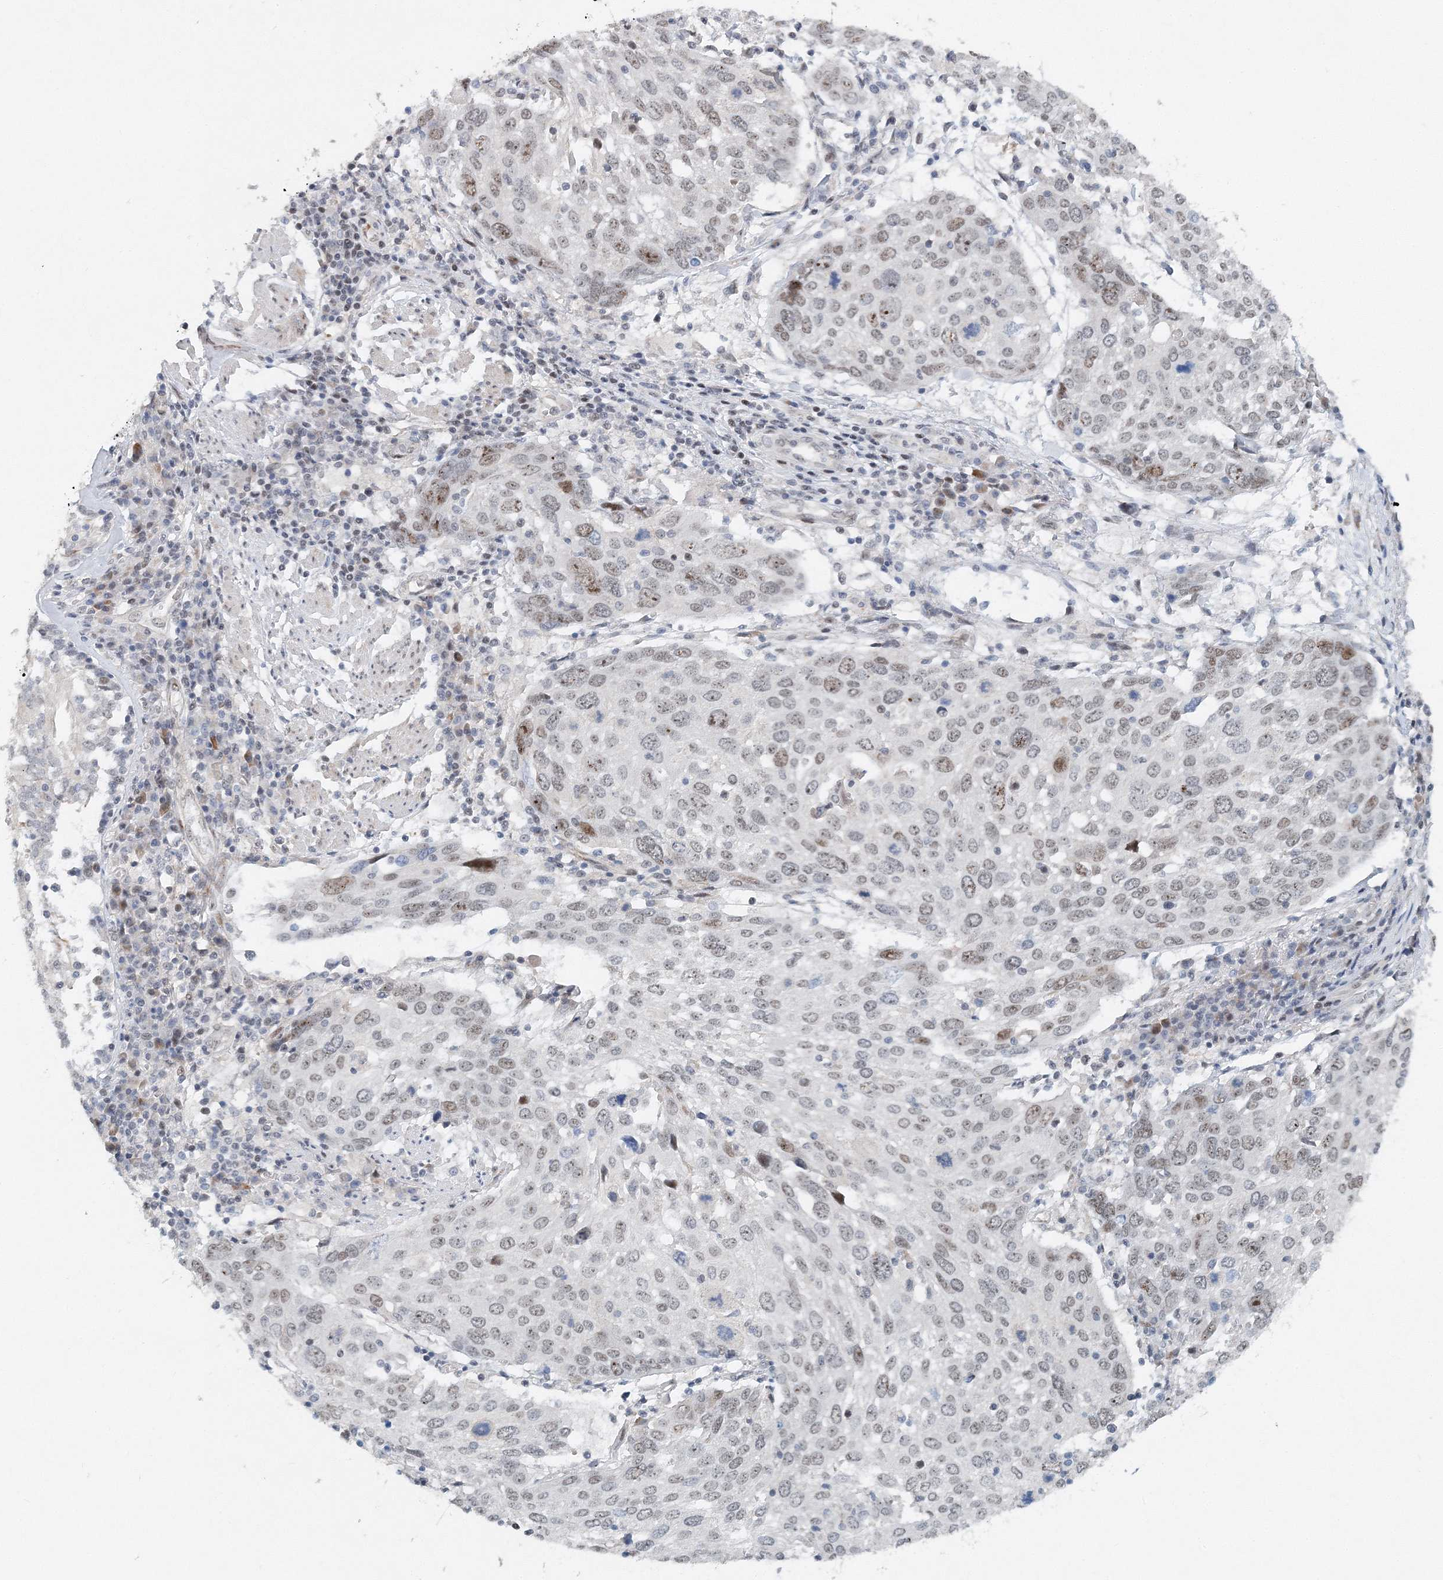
{"staining": {"intensity": "moderate", "quantity": "<25%", "location": "nuclear"}, "tissue": "lung cancer", "cell_type": "Tumor cells", "image_type": "cancer", "snomed": [{"axis": "morphology", "description": "Squamous cell carcinoma, NOS"}, {"axis": "topography", "description": "Lung"}], "caption": "An image of human squamous cell carcinoma (lung) stained for a protein exhibits moderate nuclear brown staining in tumor cells.", "gene": "UIMC1", "patient": {"sex": "male", "age": 65}}